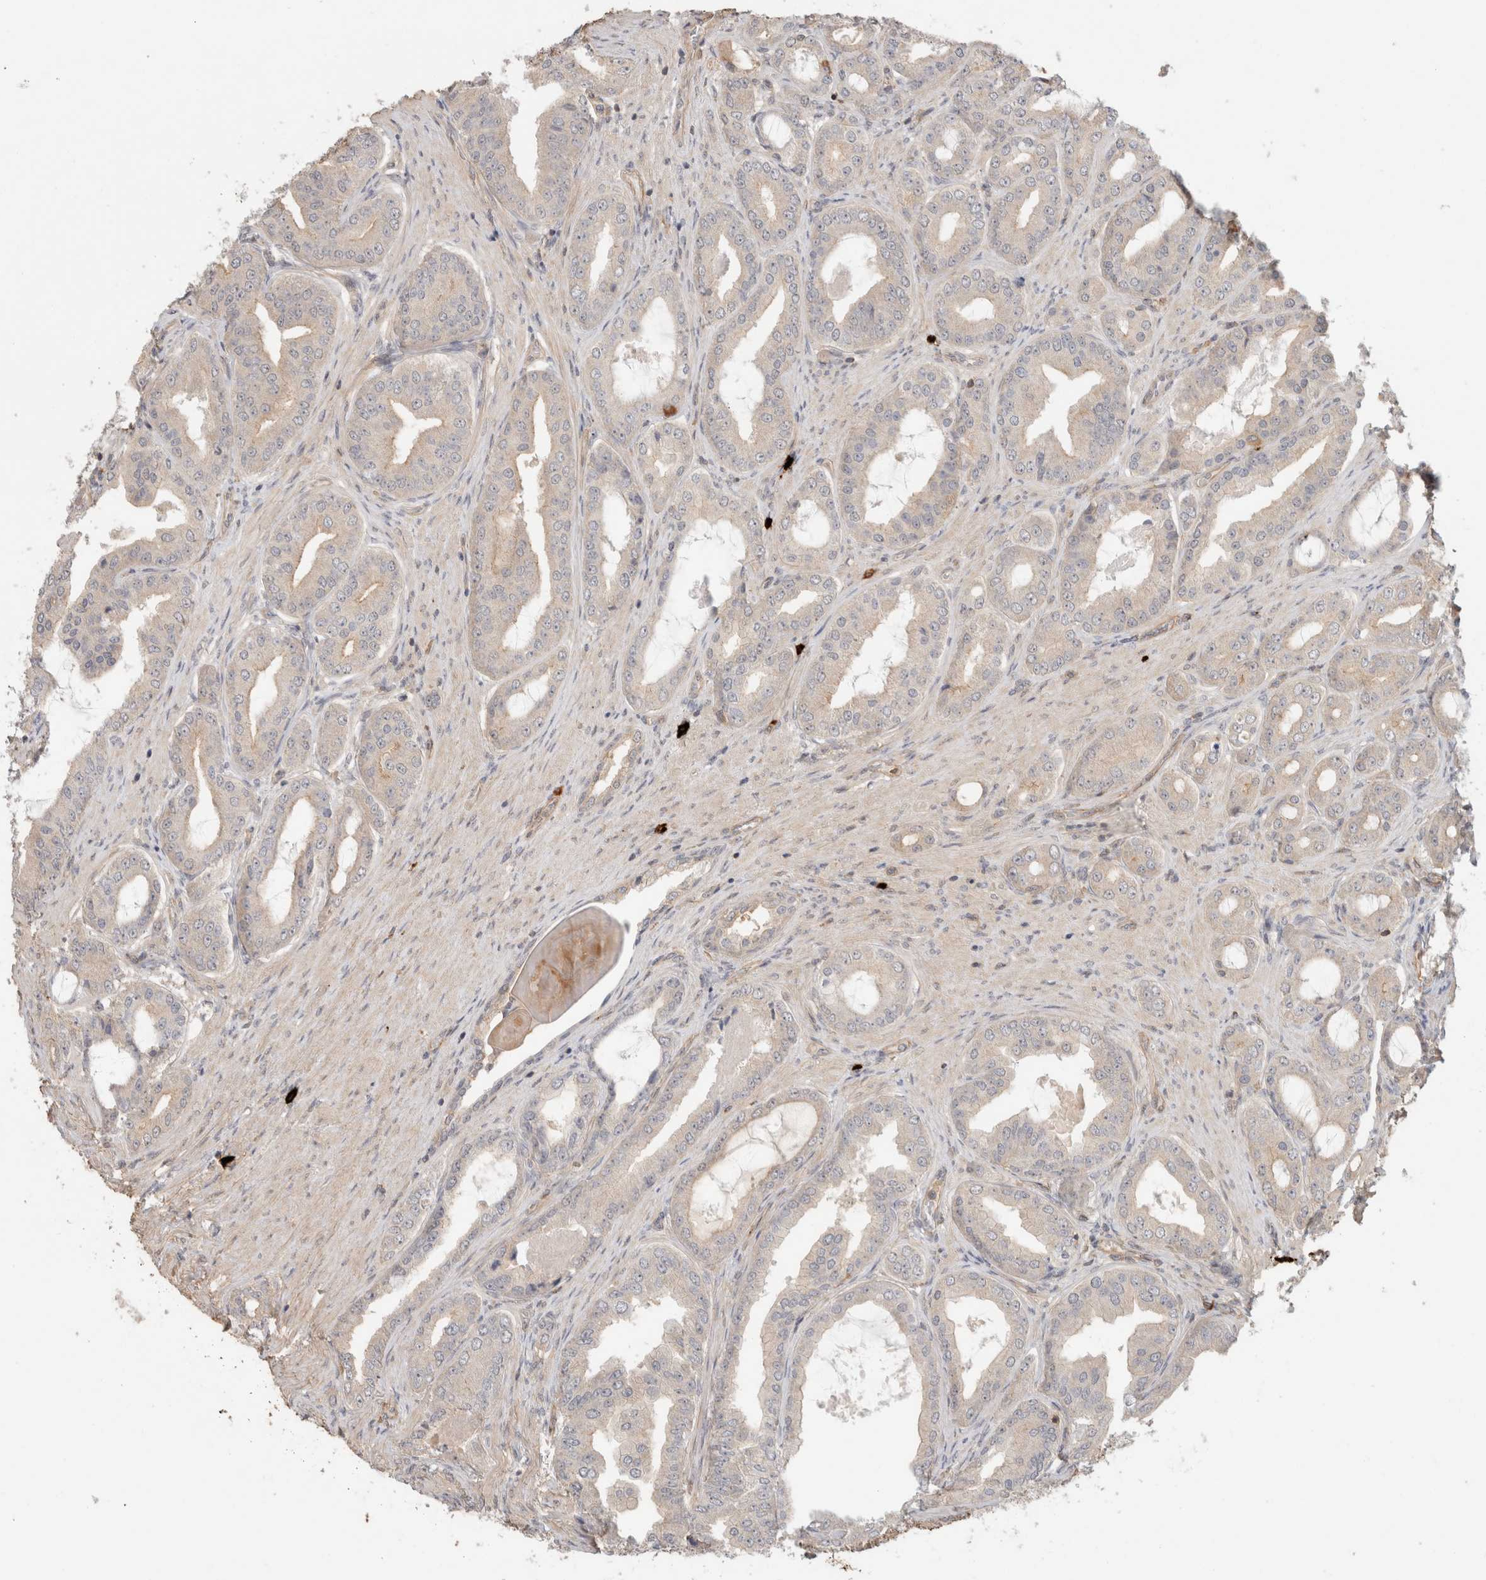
{"staining": {"intensity": "negative", "quantity": "none", "location": "none"}, "tissue": "prostate cancer", "cell_type": "Tumor cells", "image_type": "cancer", "snomed": [{"axis": "morphology", "description": "Adenocarcinoma, High grade"}, {"axis": "topography", "description": "Prostate"}], "caption": "A histopathology image of prostate cancer (high-grade adenocarcinoma) stained for a protein displays no brown staining in tumor cells. (DAB immunohistochemistry with hematoxylin counter stain).", "gene": "HSPG2", "patient": {"sex": "male", "age": 60}}